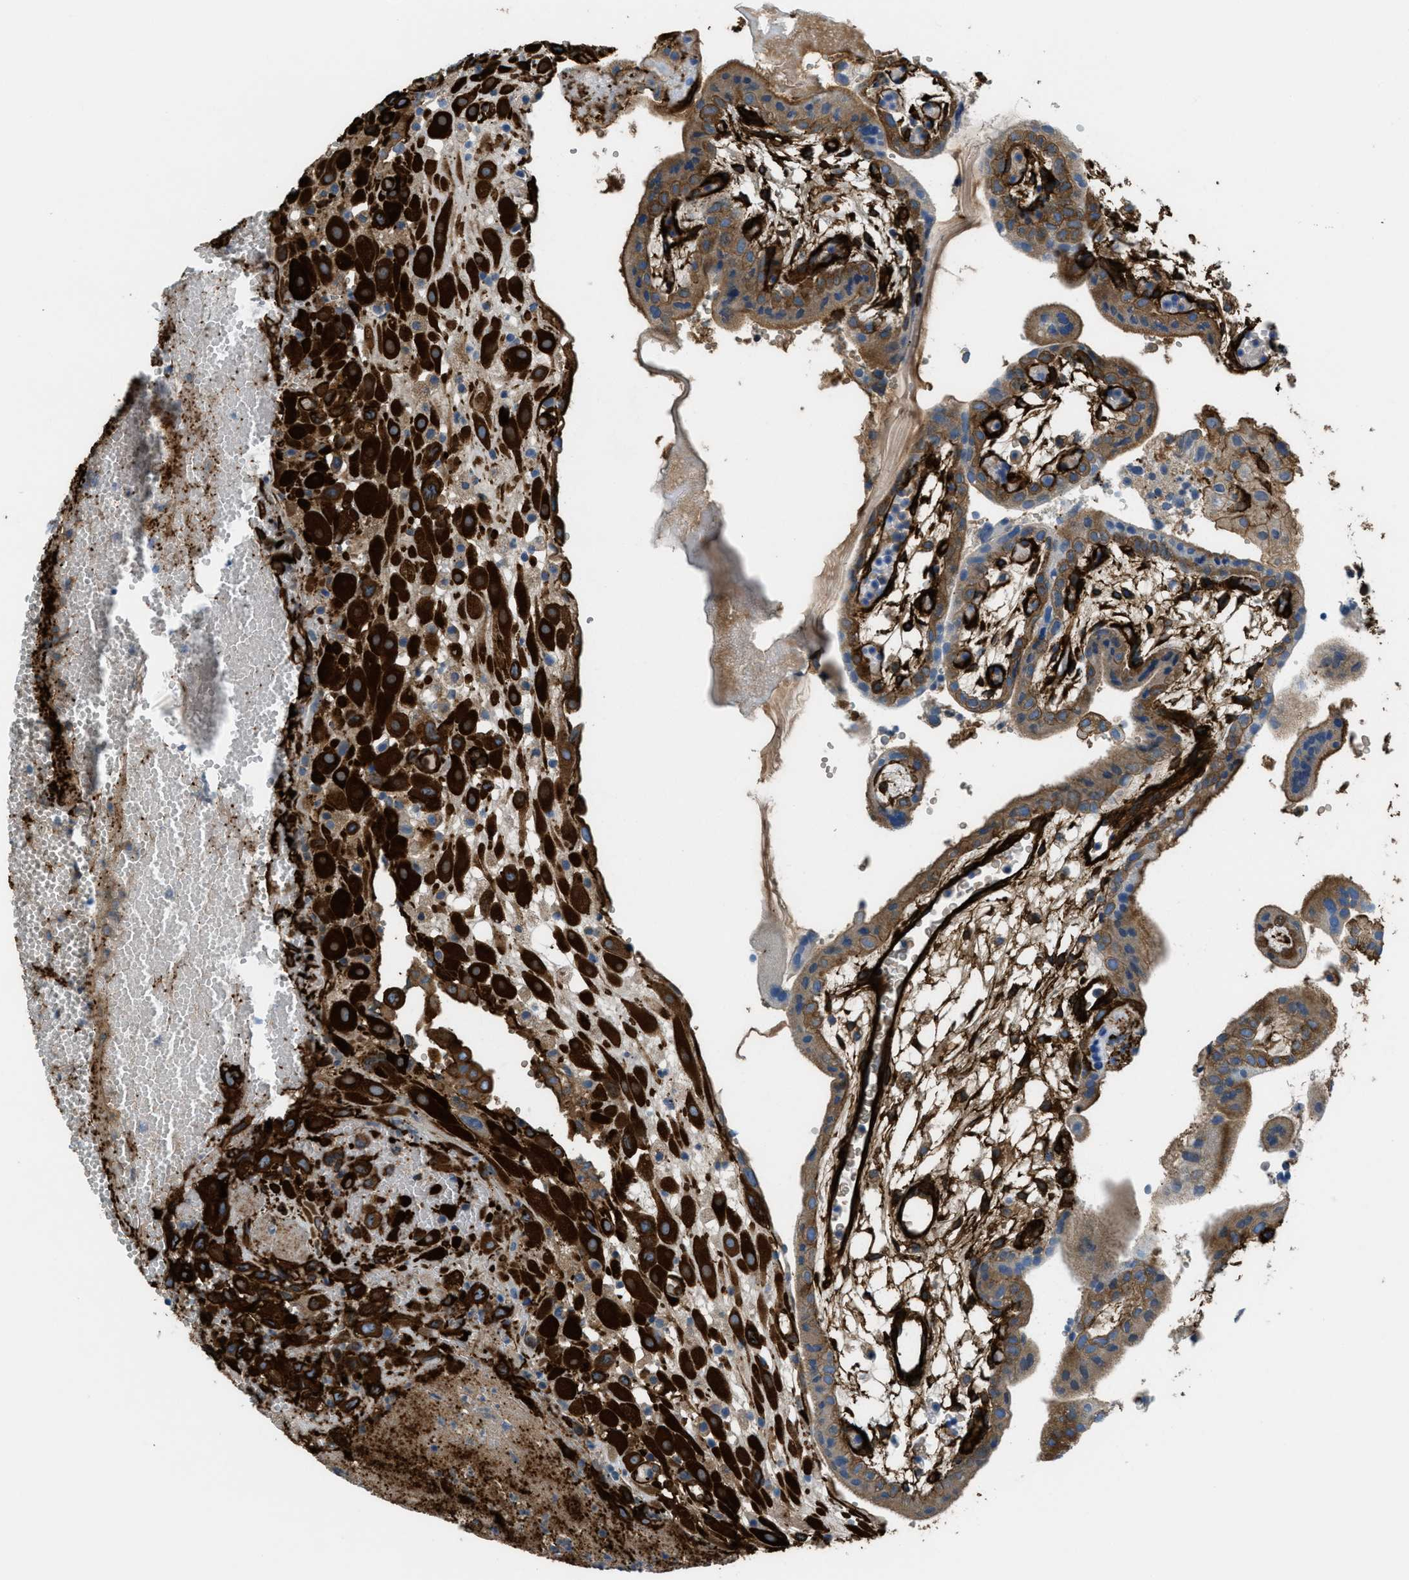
{"staining": {"intensity": "strong", "quantity": ">75%", "location": "cytoplasmic/membranous"}, "tissue": "placenta", "cell_type": "Decidual cells", "image_type": "normal", "snomed": [{"axis": "morphology", "description": "Normal tissue, NOS"}, {"axis": "topography", "description": "Placenta"}], "caption": "This is a photomicrograph of IHC staining of benign placenta, which shows strong expression in the cytoplasmic/membranous of decidual cells.", "gene": "CALD1", "patient": {"sex": "female", "age": 18}}